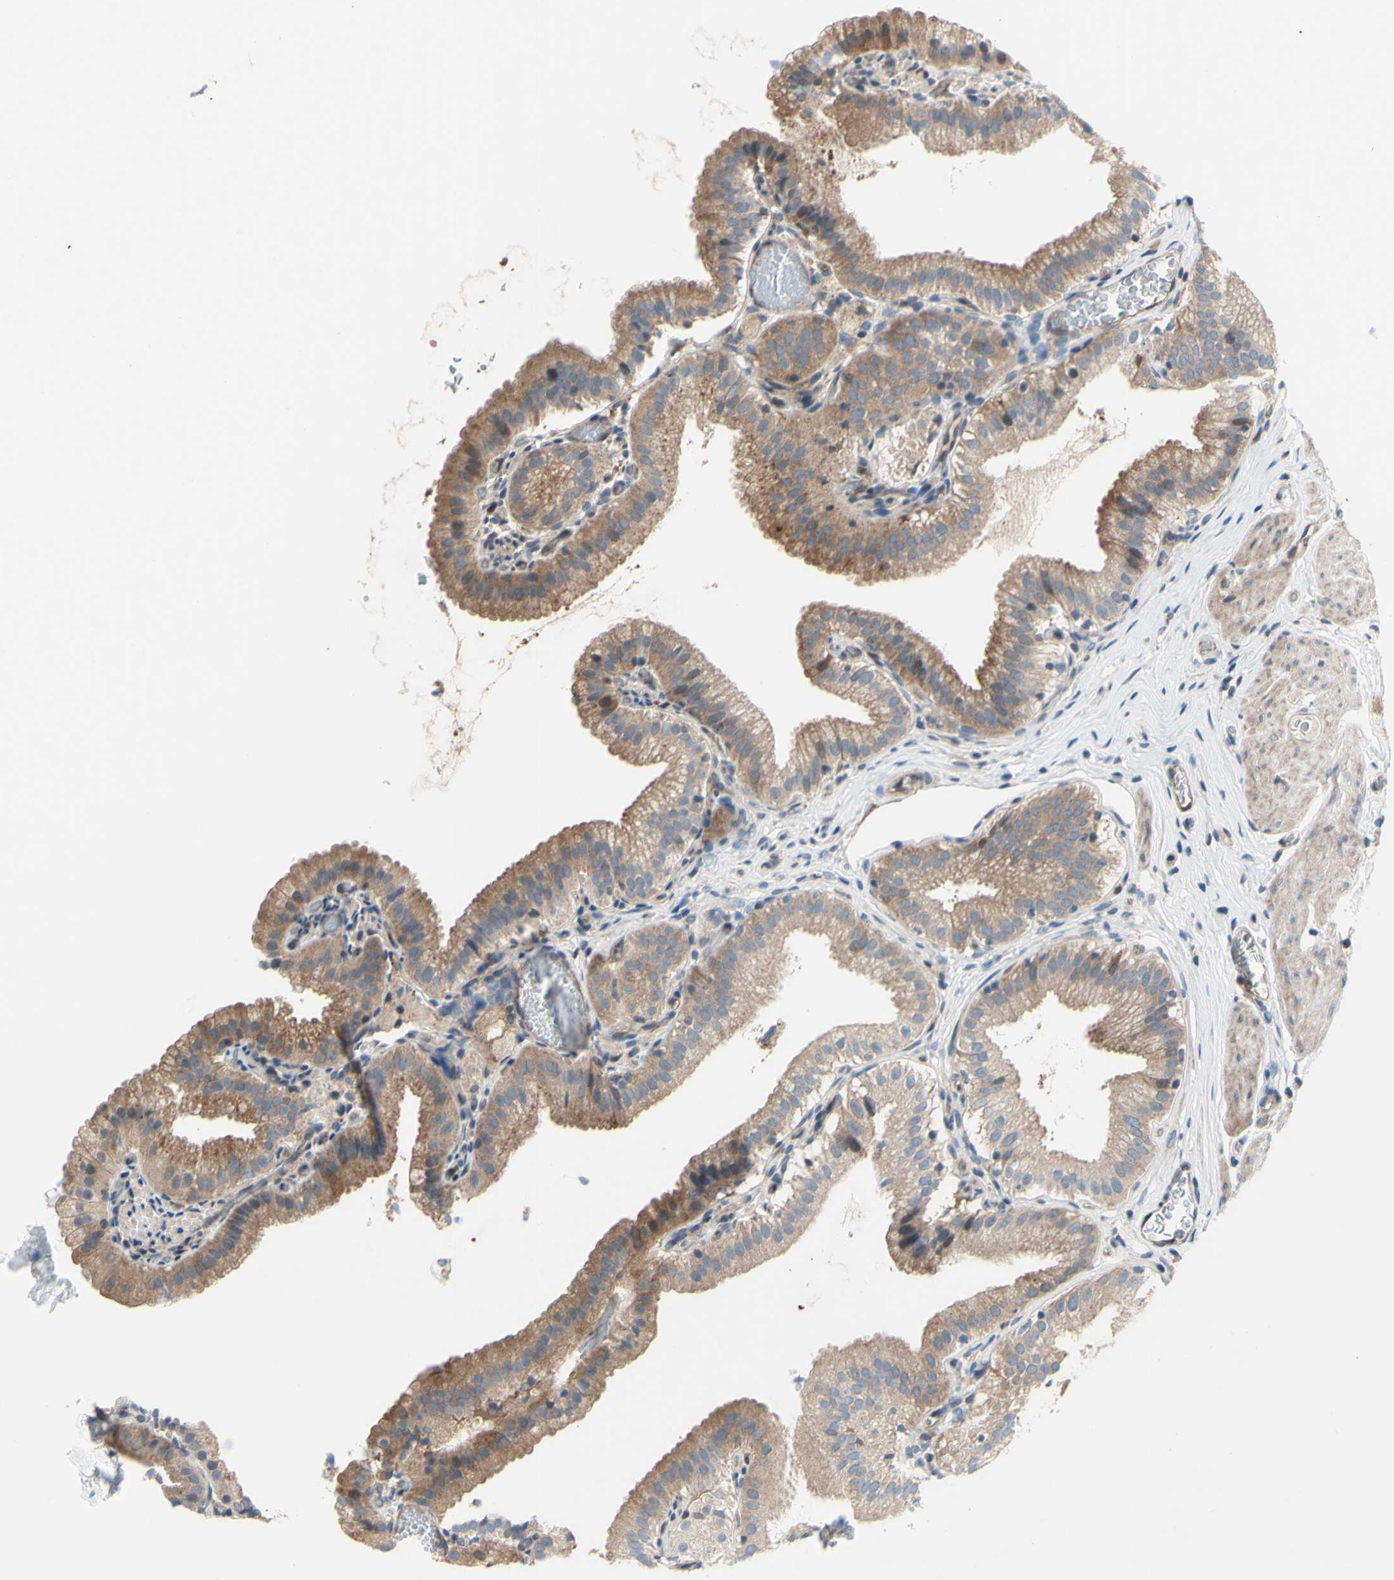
{"staining": {"intensity": "moderate", "quantity": ">75%", "location": "cytoplasmic/membranous"}, "tissue": "gallbladder", "cell_type": "Glandular cells", "image_type": "normal", "snomed": [{"axis": "morphology", "description": "Normal tissue, NOS"}, {"axis": "topography", "description": "Gallbladder"}], "caption": "Brown immunohistochemical staining in benign human gallbladder reveals moderate cytoplasmic/membranous positivity in about >75% of glandular cells.", "gene": "DYNLRB1", "patient": {"sex": "male", "age": 54}}